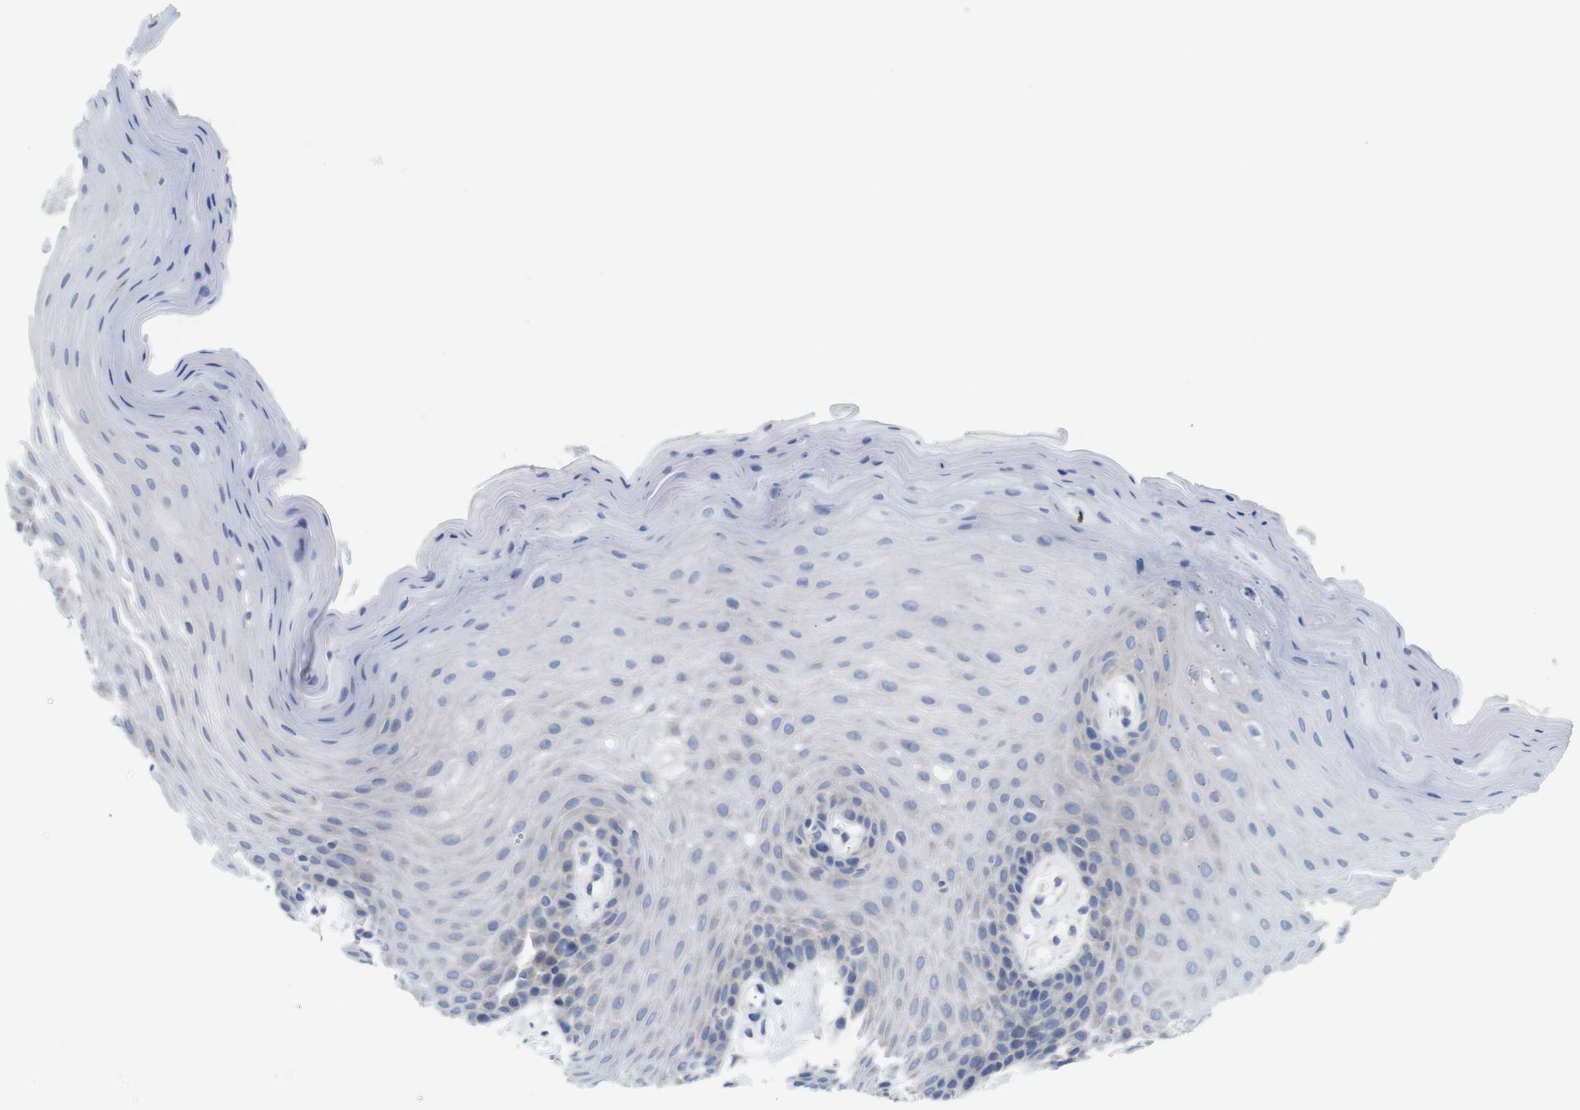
{"staining": {"intensity": "negative", "quantity": "none", "location": "none"}, "tissue": "oral mucosa", "cell_type": "Squamous epithelial cells", "image_type": "normal", "snomed": [{"axis": "morphology", "description": "Normal tissue, NOS"}, {"axis": "morphology", "description": "Squamous cell carcinoma, NOS"}, {"axis": "topography", "description": "Skeletal muscle"}, {"axis": "topography", "description": "Adipose tissue"}, {"axis": "topography", "description": "Vascular tissue"}, {"axis": "topography", "description": "Oral tissue"}, {"axis": "topography", "description": "Peripheral nerve tissue"}, {"axis": "topography", "description": "Head-Neck"}], "caption": "Immunohistochemistry (IHC) of benign oral mucosa reveals no positivity in squamous epithelial cells. (Brightfield microscopy of DAB (3,3'-diaminobenzidine) IHC at high magnification).", "gene": "NEBL", "patient": {"sex": "male", "age": 71}}